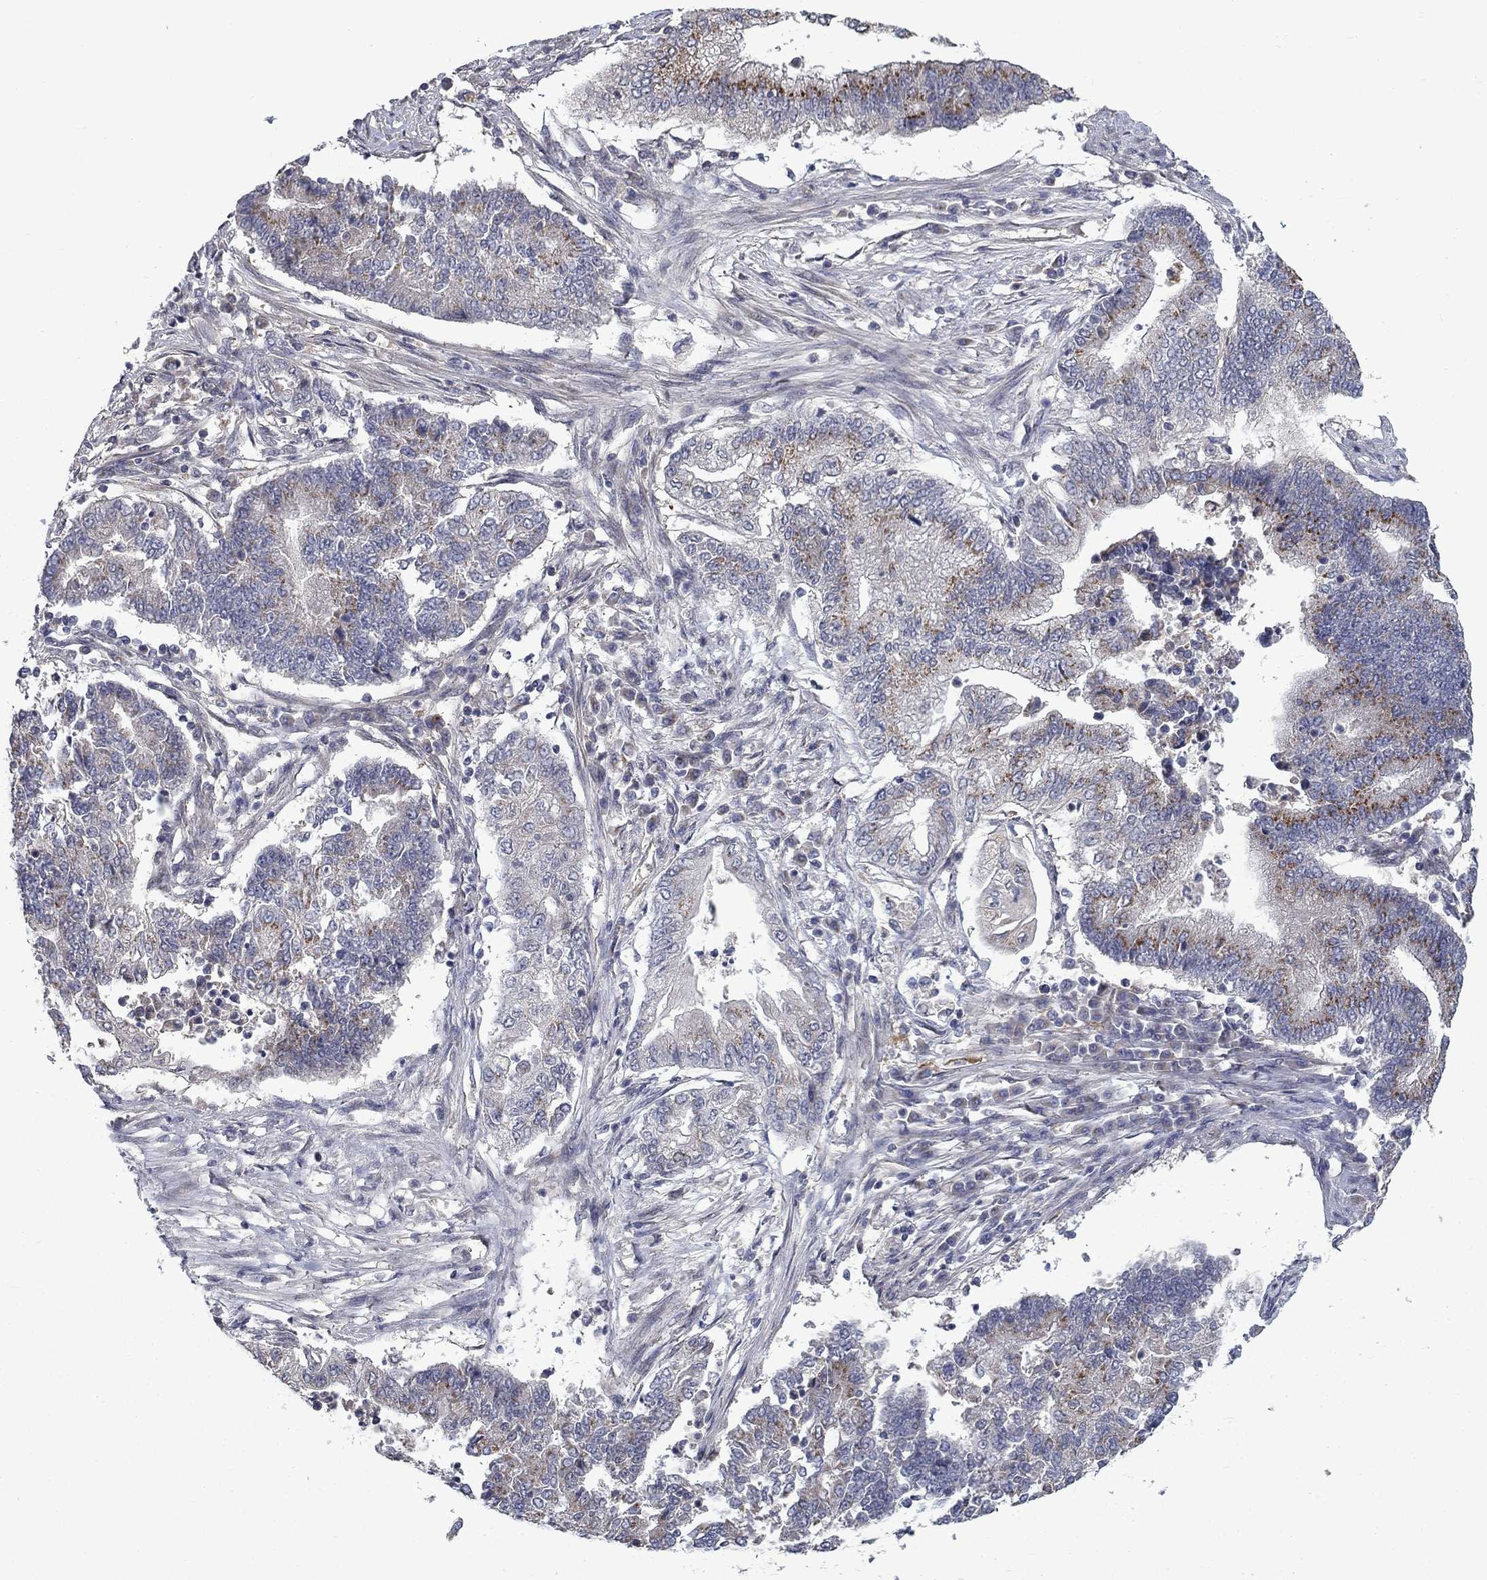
{"staining": {"intensity": "strong", "quantity": "<25%", "location": "cytoplasmic/membranous"}, "tissue": "endometrial cancer", "cell_type": "Tumor cells", "image_type": "cancer", "snomed": [{"axis": "morphology", "description": "Adenocarcinoma, NOS"}, {"axis": "topography", "description": "Uterus"}, {"axis": "topography", "description": "Endometrium"}], "caption": "Strong cytoplasmic/membranous expression is present in approximately <25% of tumor cells in endometrial adenocarcinoma. The protein is shown in brown color, while the nuclei are stained blue.", "gene": "FAM3B", "patient": {"sex": "female", "age": 54}}